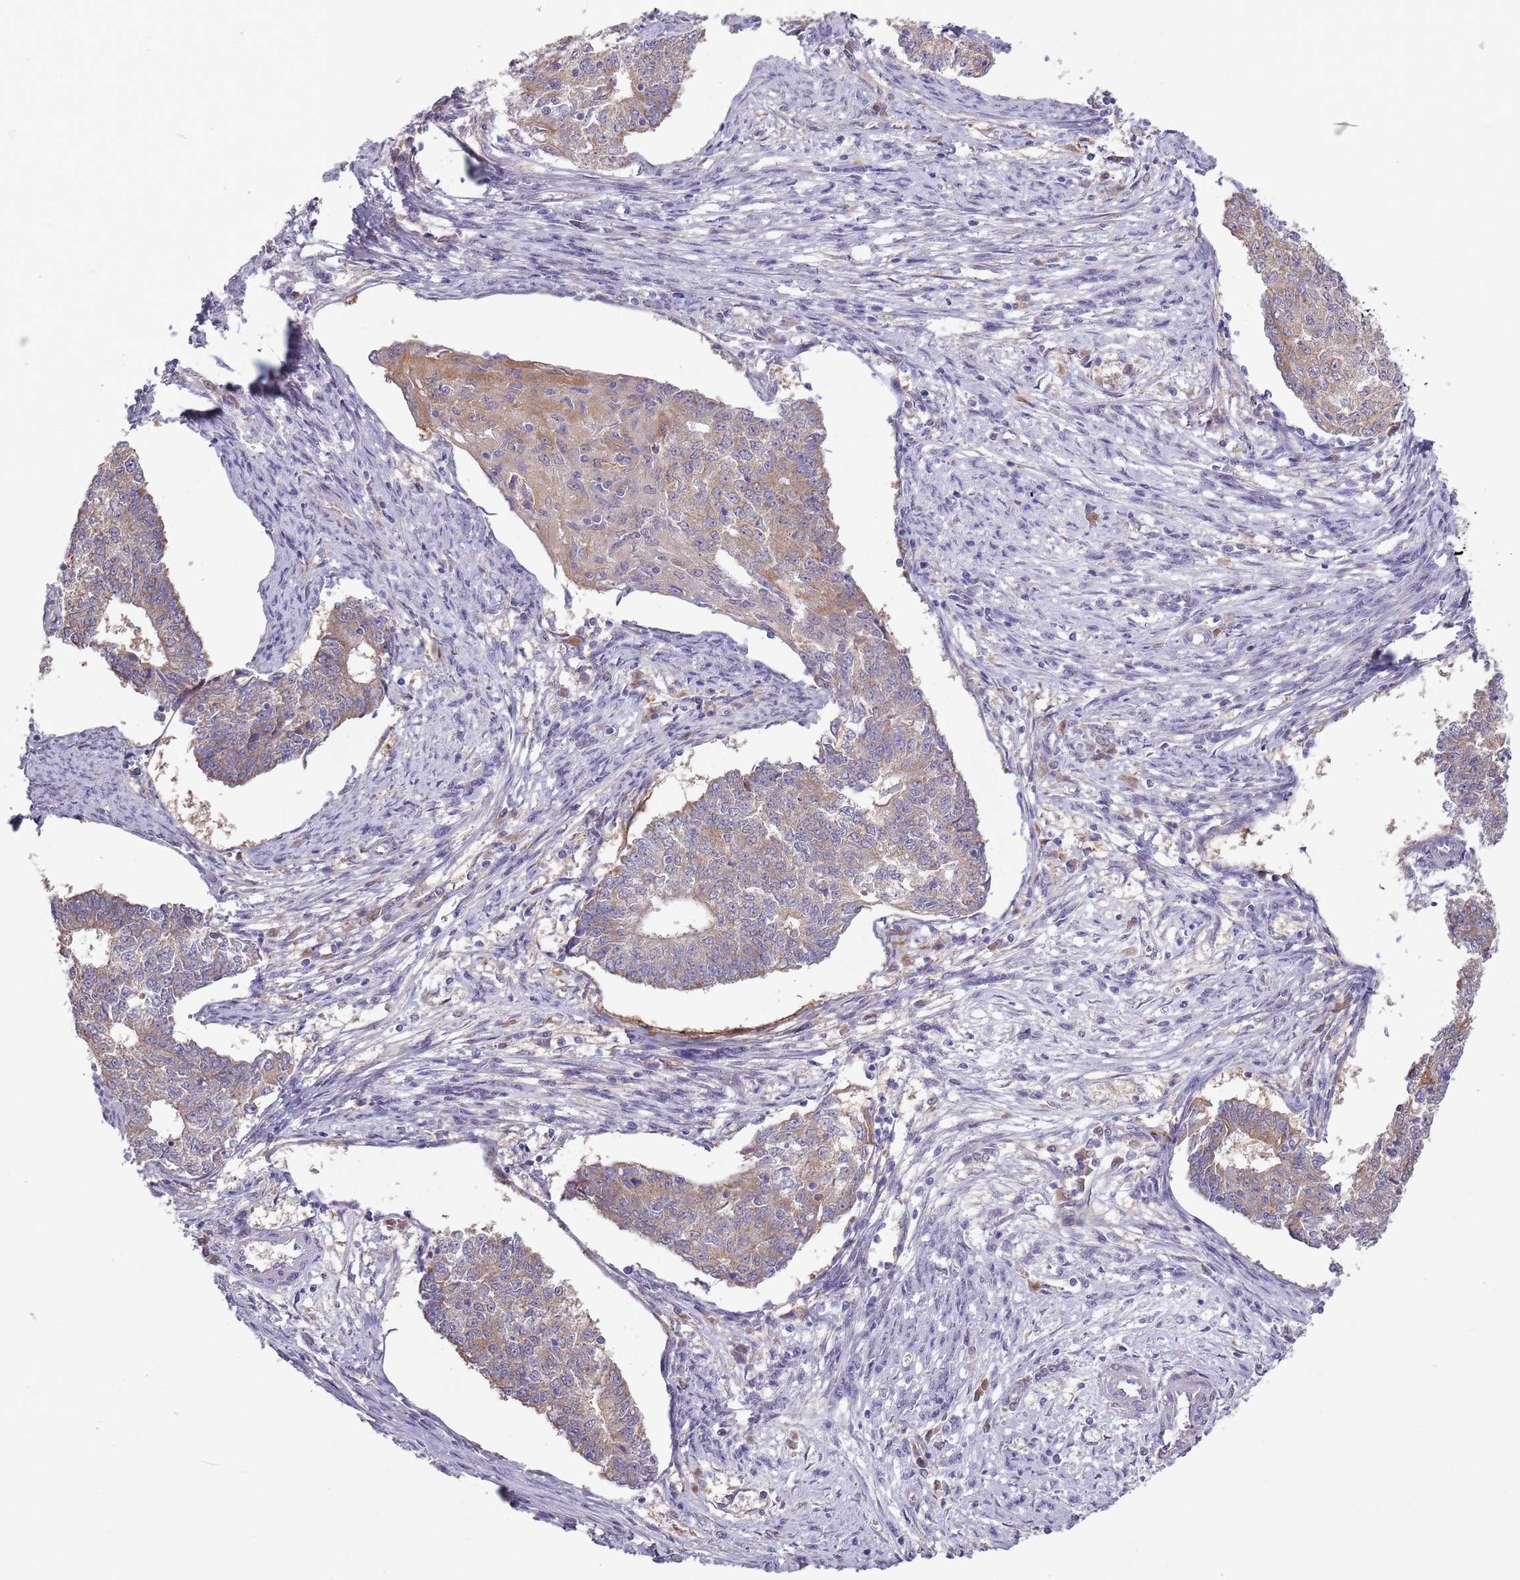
{"staining": {"intensity": "weak", "quantity": "25%-75%", "location": "cytoplasmic/membranous"}, "tissue": "endometrial cancer", "cell_type": "Tumor cells", "image_type": "cancer", "snomed": [{"axis": "morphology", "description": "Adenocarcinoma, NOS"}, {"axis": "topography", "description": "Endometrium"}], "caption": "Endometrial cancer (adenocarcinoma) stained with a protein marker displays weak staining in tumor cells.", "gene": "COQ5", "patient": {"sex": "female", "age": 56}}